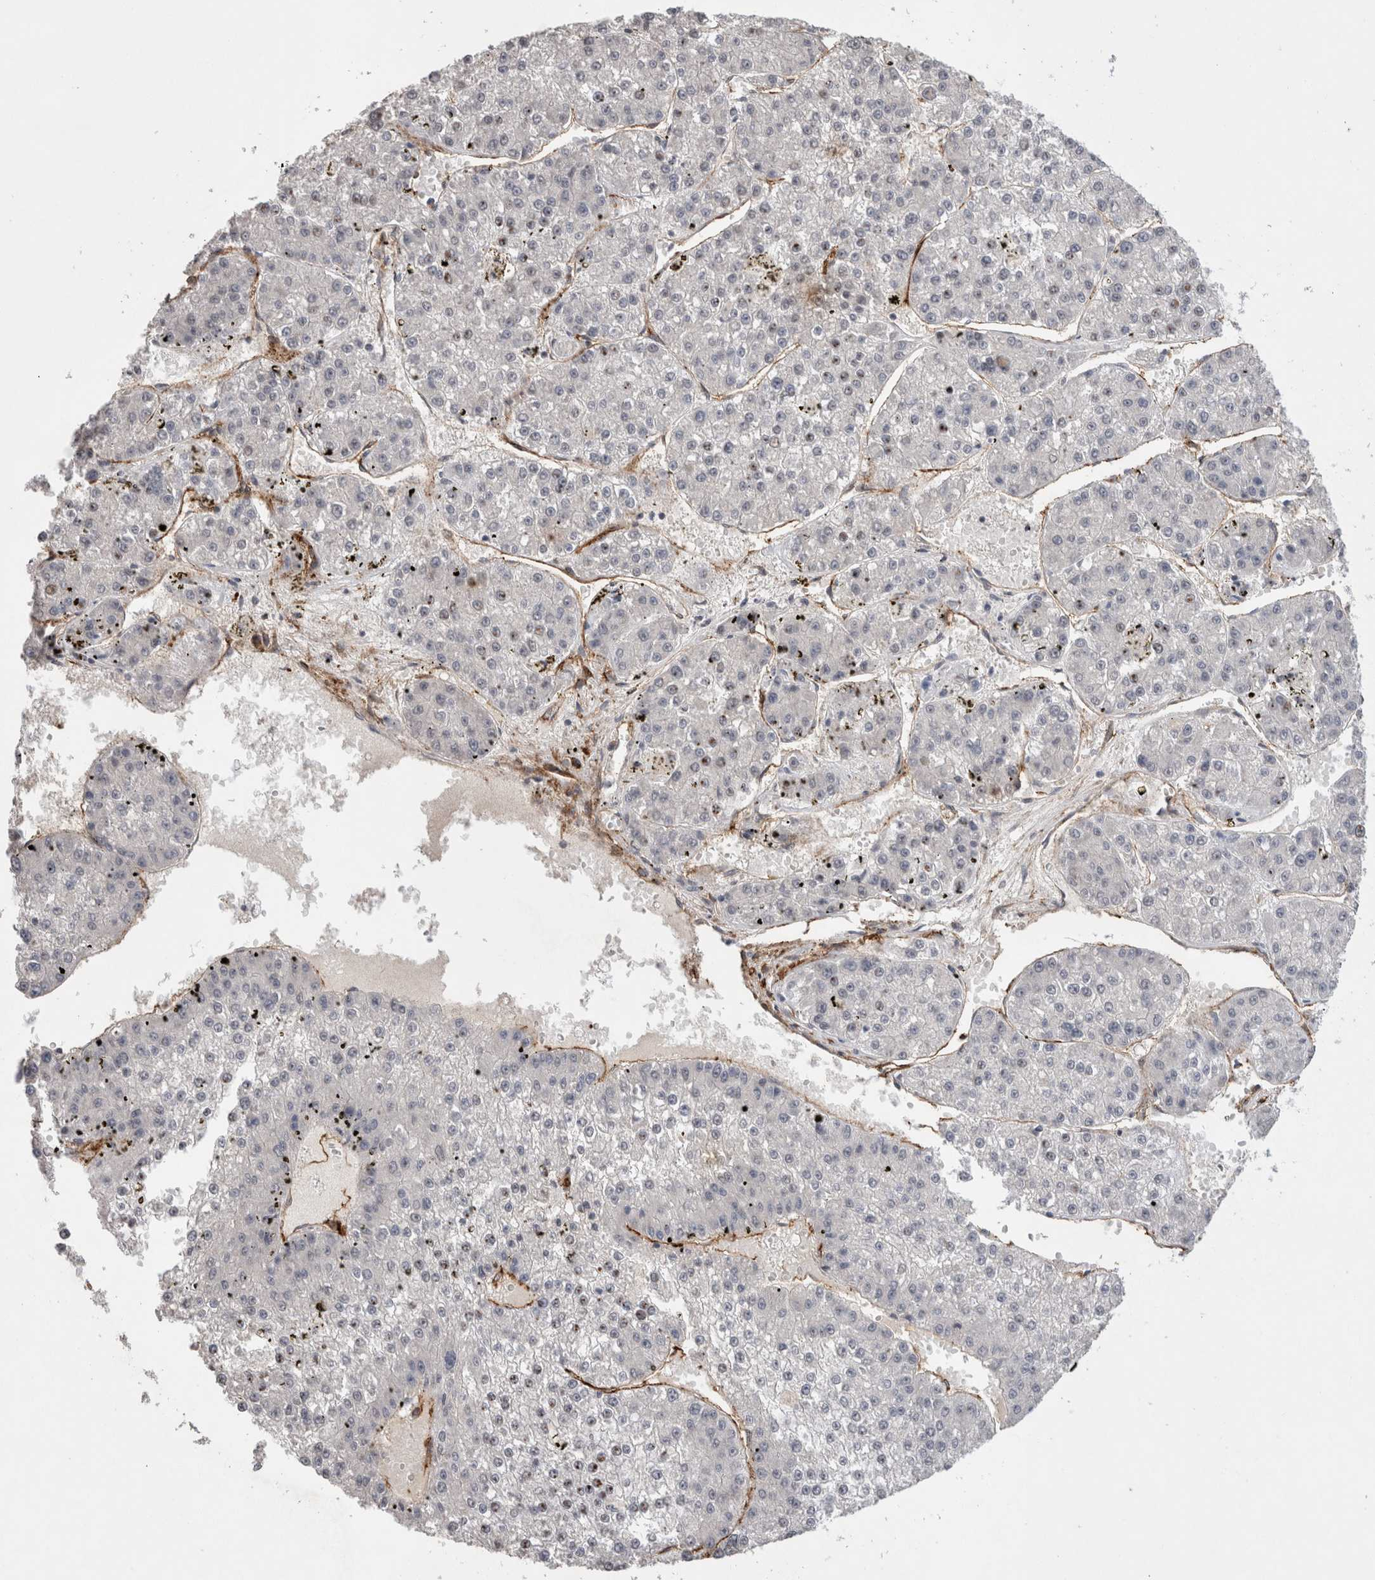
{"staining": {"intensity": "negative", "quantity": "none", "location": "none"}, "tissue": "liver cancer", "cell_type": "Tumor cells", "image_type": "cancer", "snomed": [{"axis": "morphology", "description": "Carcinoma, Hepatocellular, NOS"}, {"axis": "topography", "description": "Liver"}], "caption": "Immunohistochemistry of liver hepatocellular carcinoma shows no staining in tumor cells.", "gene": "CDH13", "patient": {"sex": "female", "age": 73}}